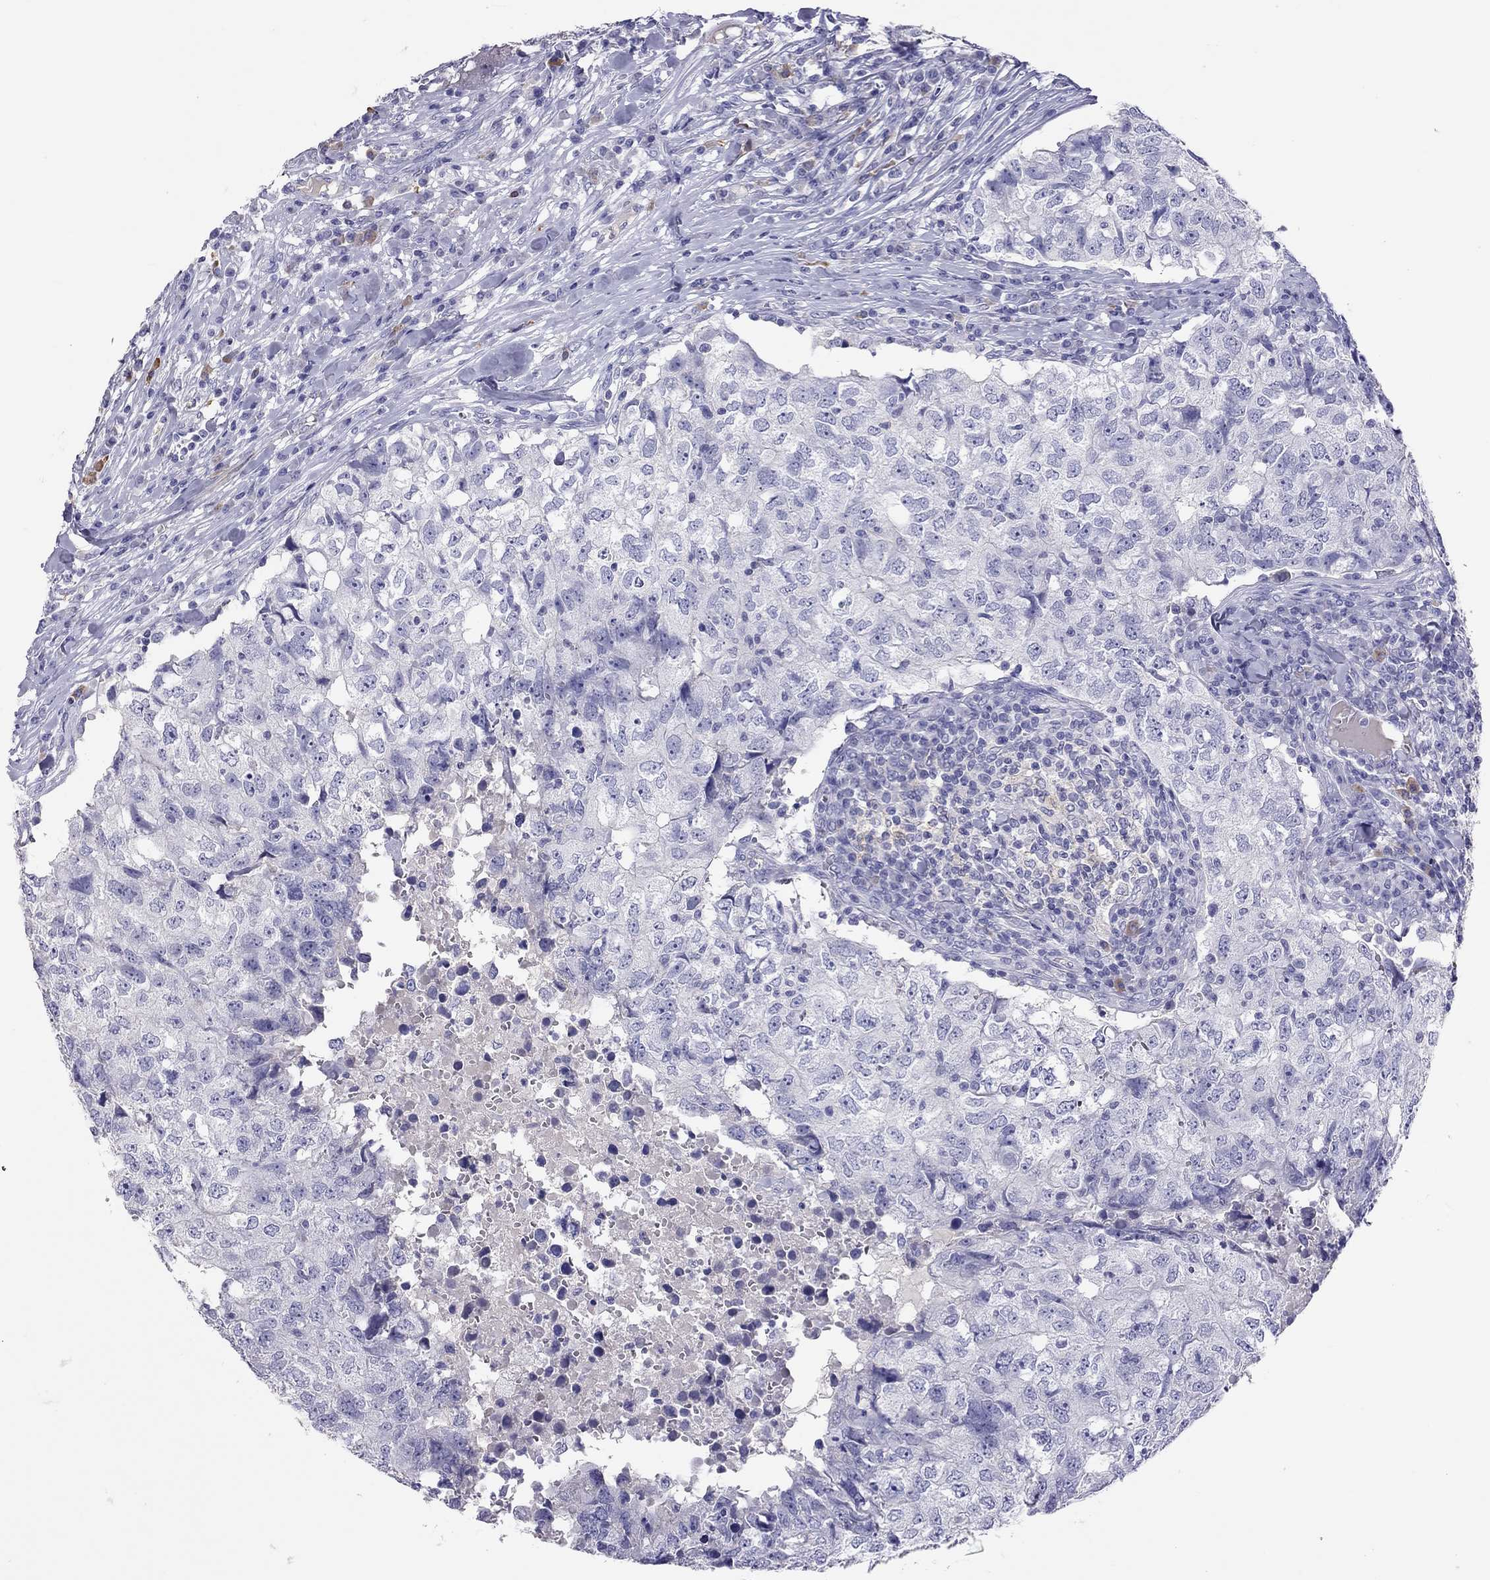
{"staining": {"intensity": "negative", "quantity": "none", "location": "none"}, "tissue": "breast cancer", "cell_type": "Tumor cells", "image_type": "cancer", "snomed": [{"axis": "morphology", "description": "Duct carcinoma"}, {"axis": "topography", "description": "Breast"}], "caption": "The IHC photomicrograph has no significant positivity in tumor cells of breast cancer (invasive ductal carcinoma) tissue.", "gene": "CALHM1", "patient": {"sex": "female", "age": 30}}